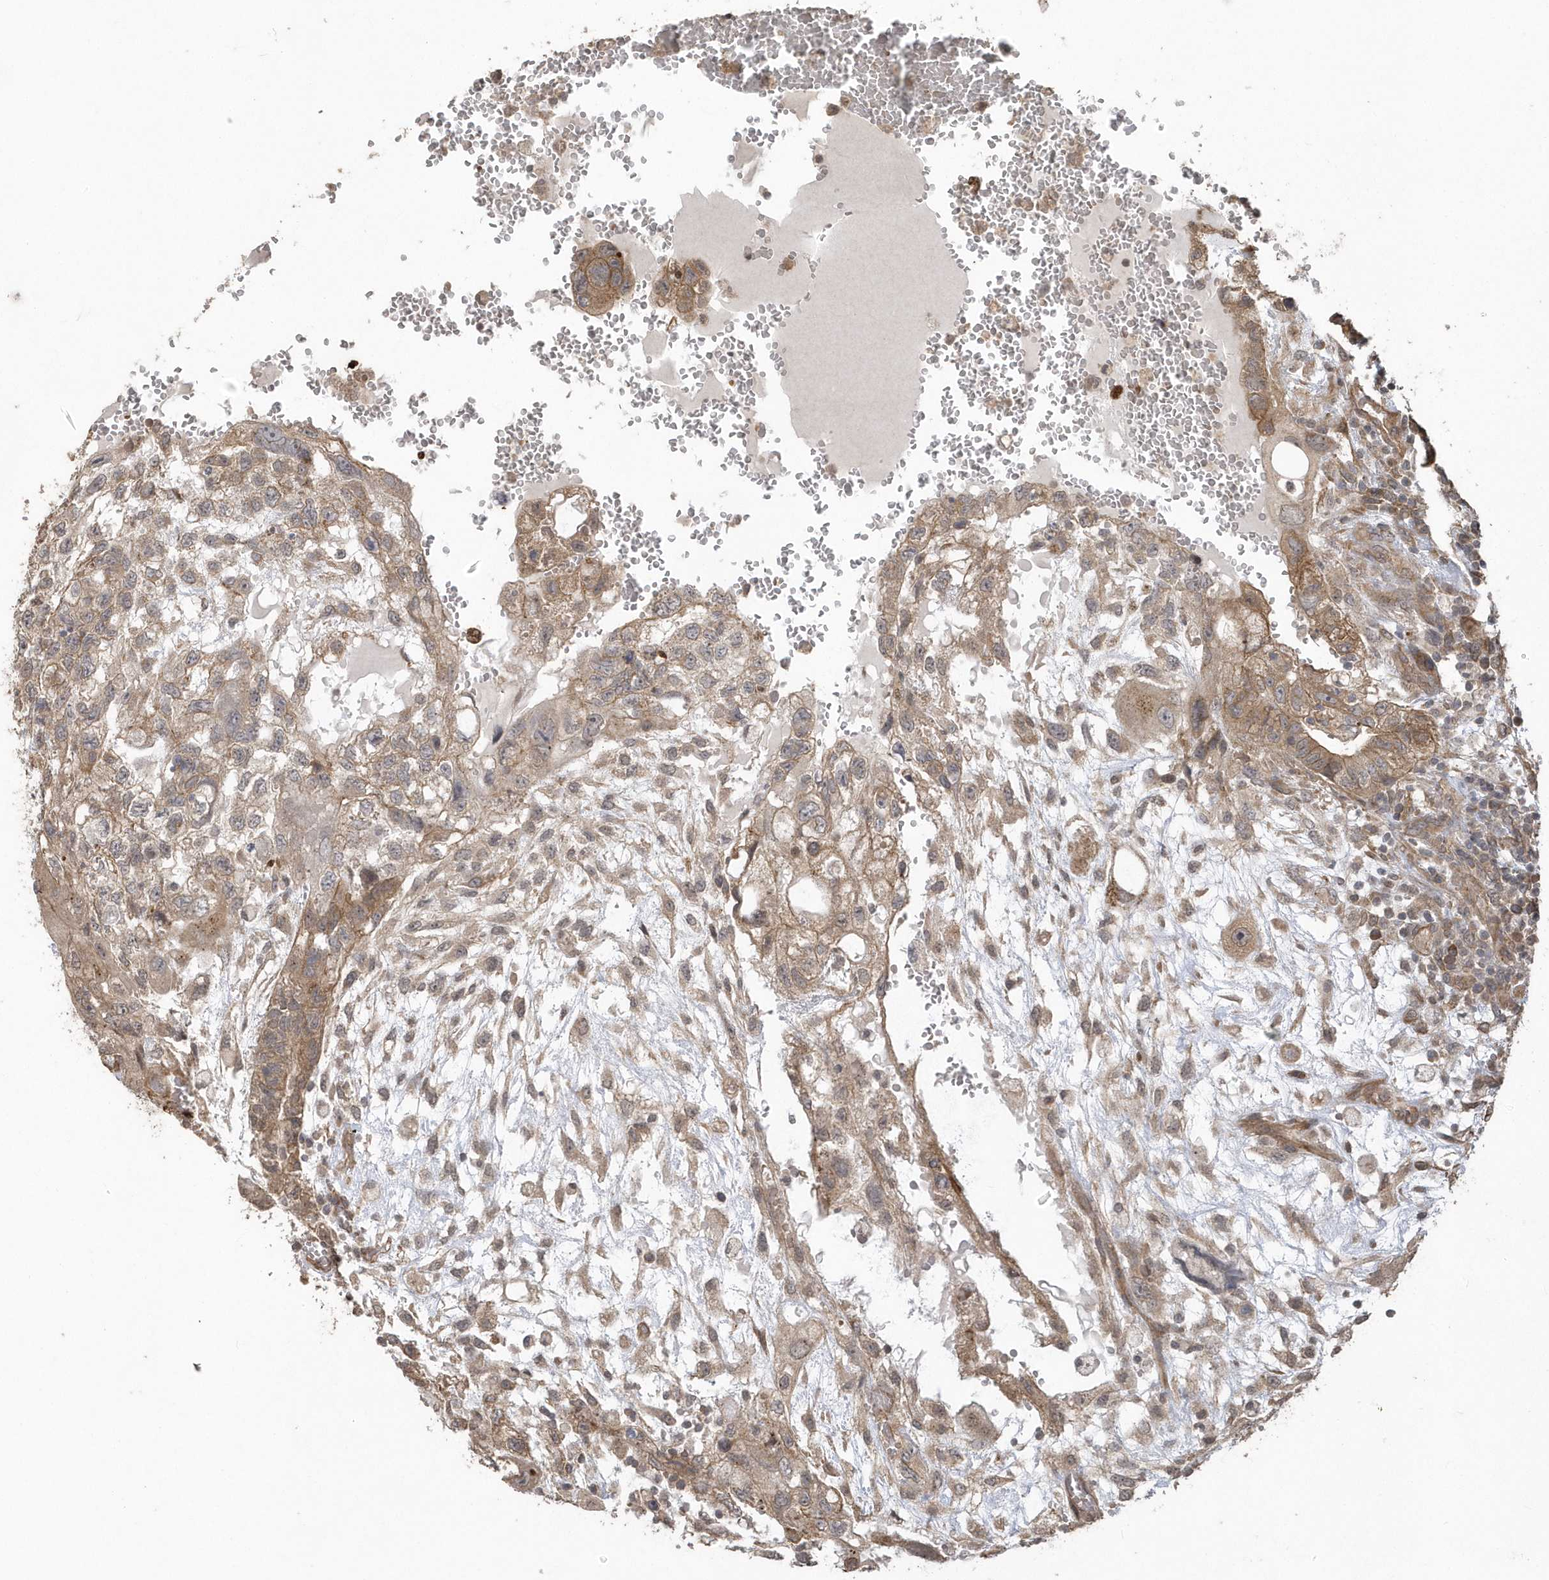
{"staining": {"intensity": "moderate", "quantity": "25%-75%", "location": "cytoplasmic/membranous"}, "tissue": "testis cancer", "cell_type": "Tumor cells", "image_type": "cancer", "snomed": [{"axis": "morphology", "description": "Carcinoma, Embryonal, NOS"}, {"axis": "topography", "description": "Testis"}], "caption": "Protein expression by immunohistochemistry reveals moderate cytoplasmic/membranous staining in approximately 25%-75% of tumor cells in testis cancer.", "gene": "HERPUD1", "patient": {"sex": "male", "age": 36}}